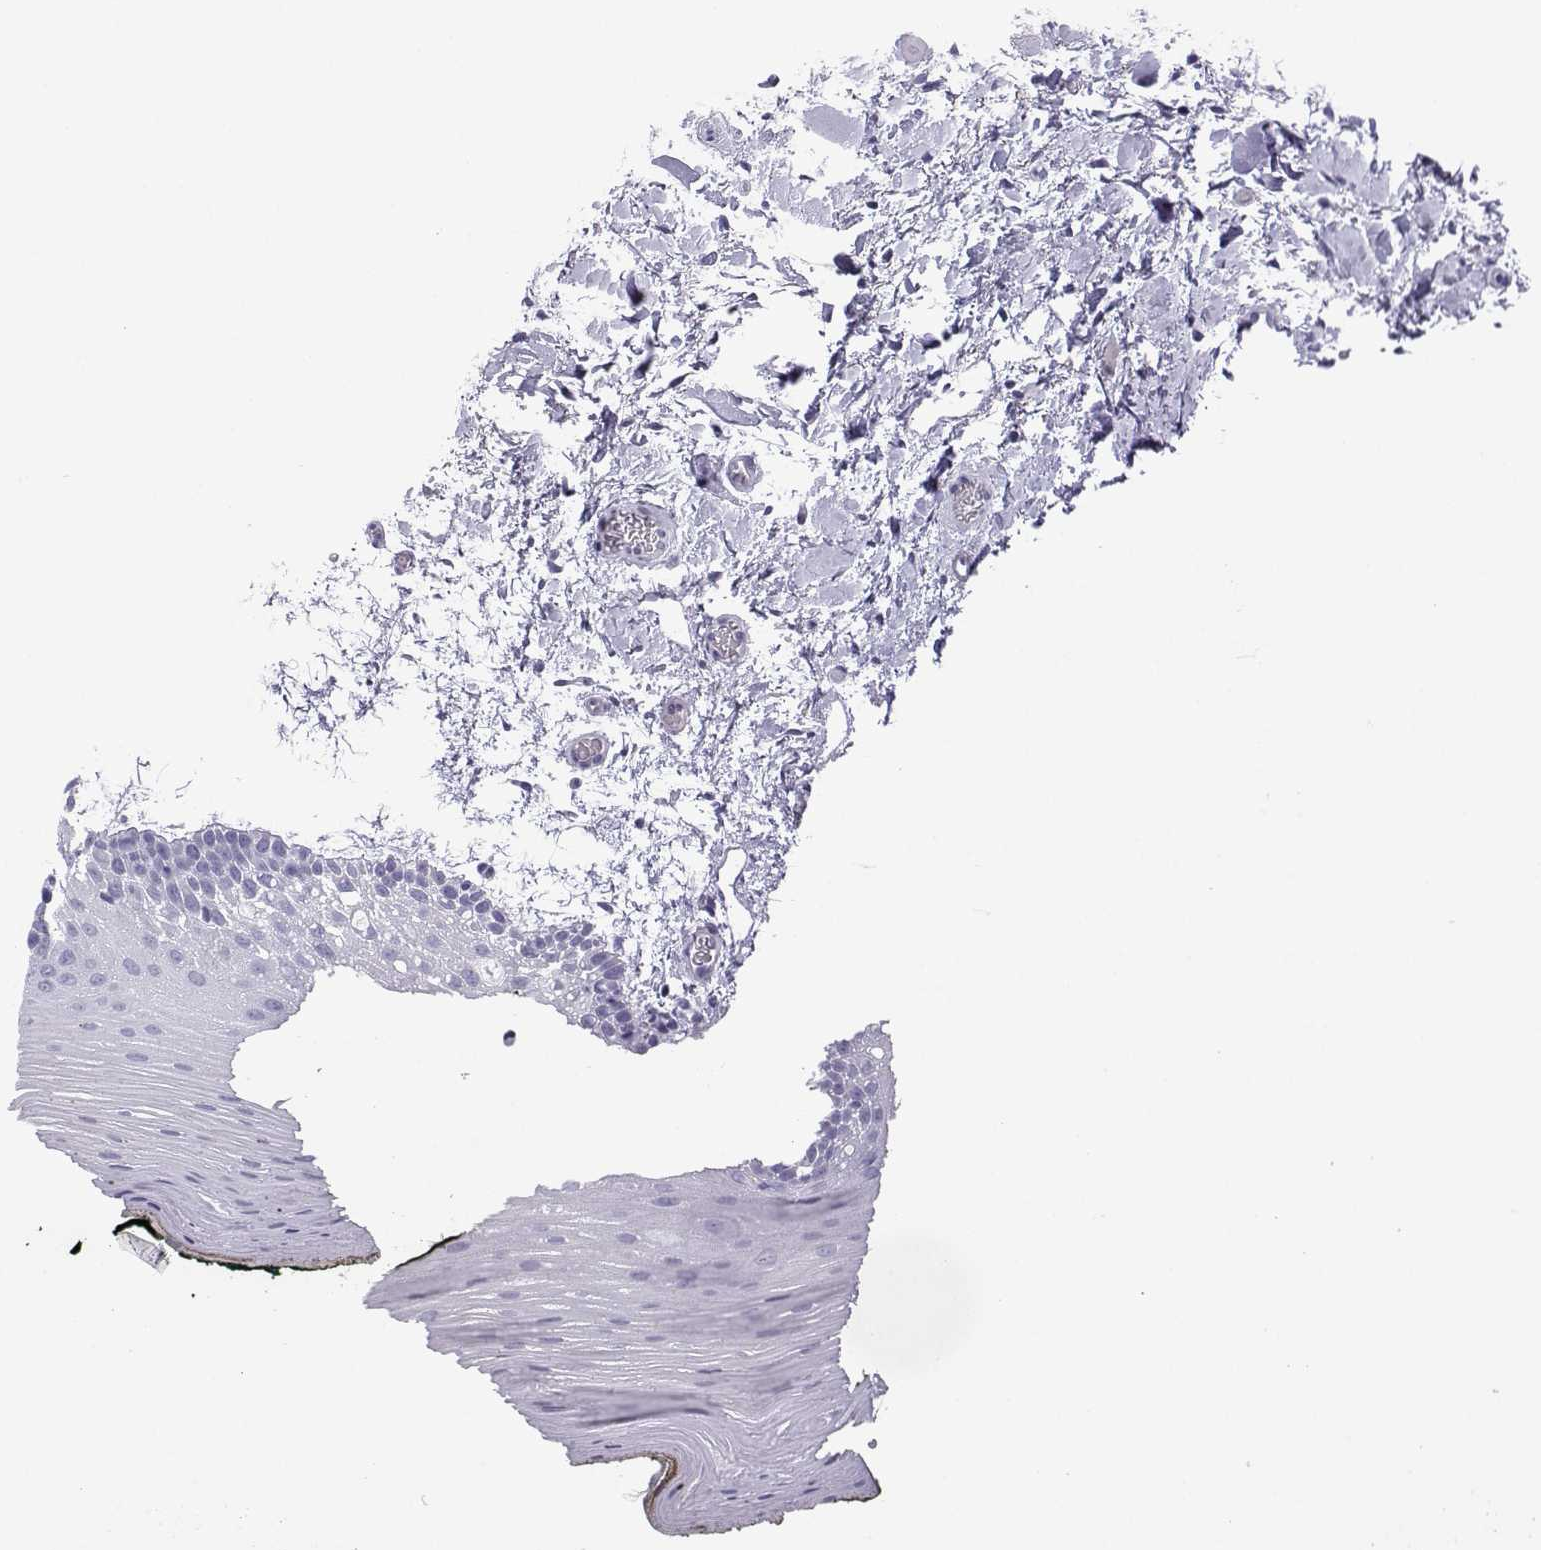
{"staining": {"intensity": "negative", "quantity": "none", "location": "none"}, "tissue": "oral mucosa", "cell_type": "Squamous epithelial cells", "image_type": "normal", "snomed": [{"axis": "morphology", "description": "Normal tissue, NOS"}, {"axis": "topography", "description": "Oral tissue"}, {"axis": "topography", "description": "Head-Neck"}], "caption": "Histopathology image shows no protein expression in squamous epithelial cells of unremarkable oral mucosa.", "gene": "TRIM46", "patient": {"sex": "male", "age": 65}}